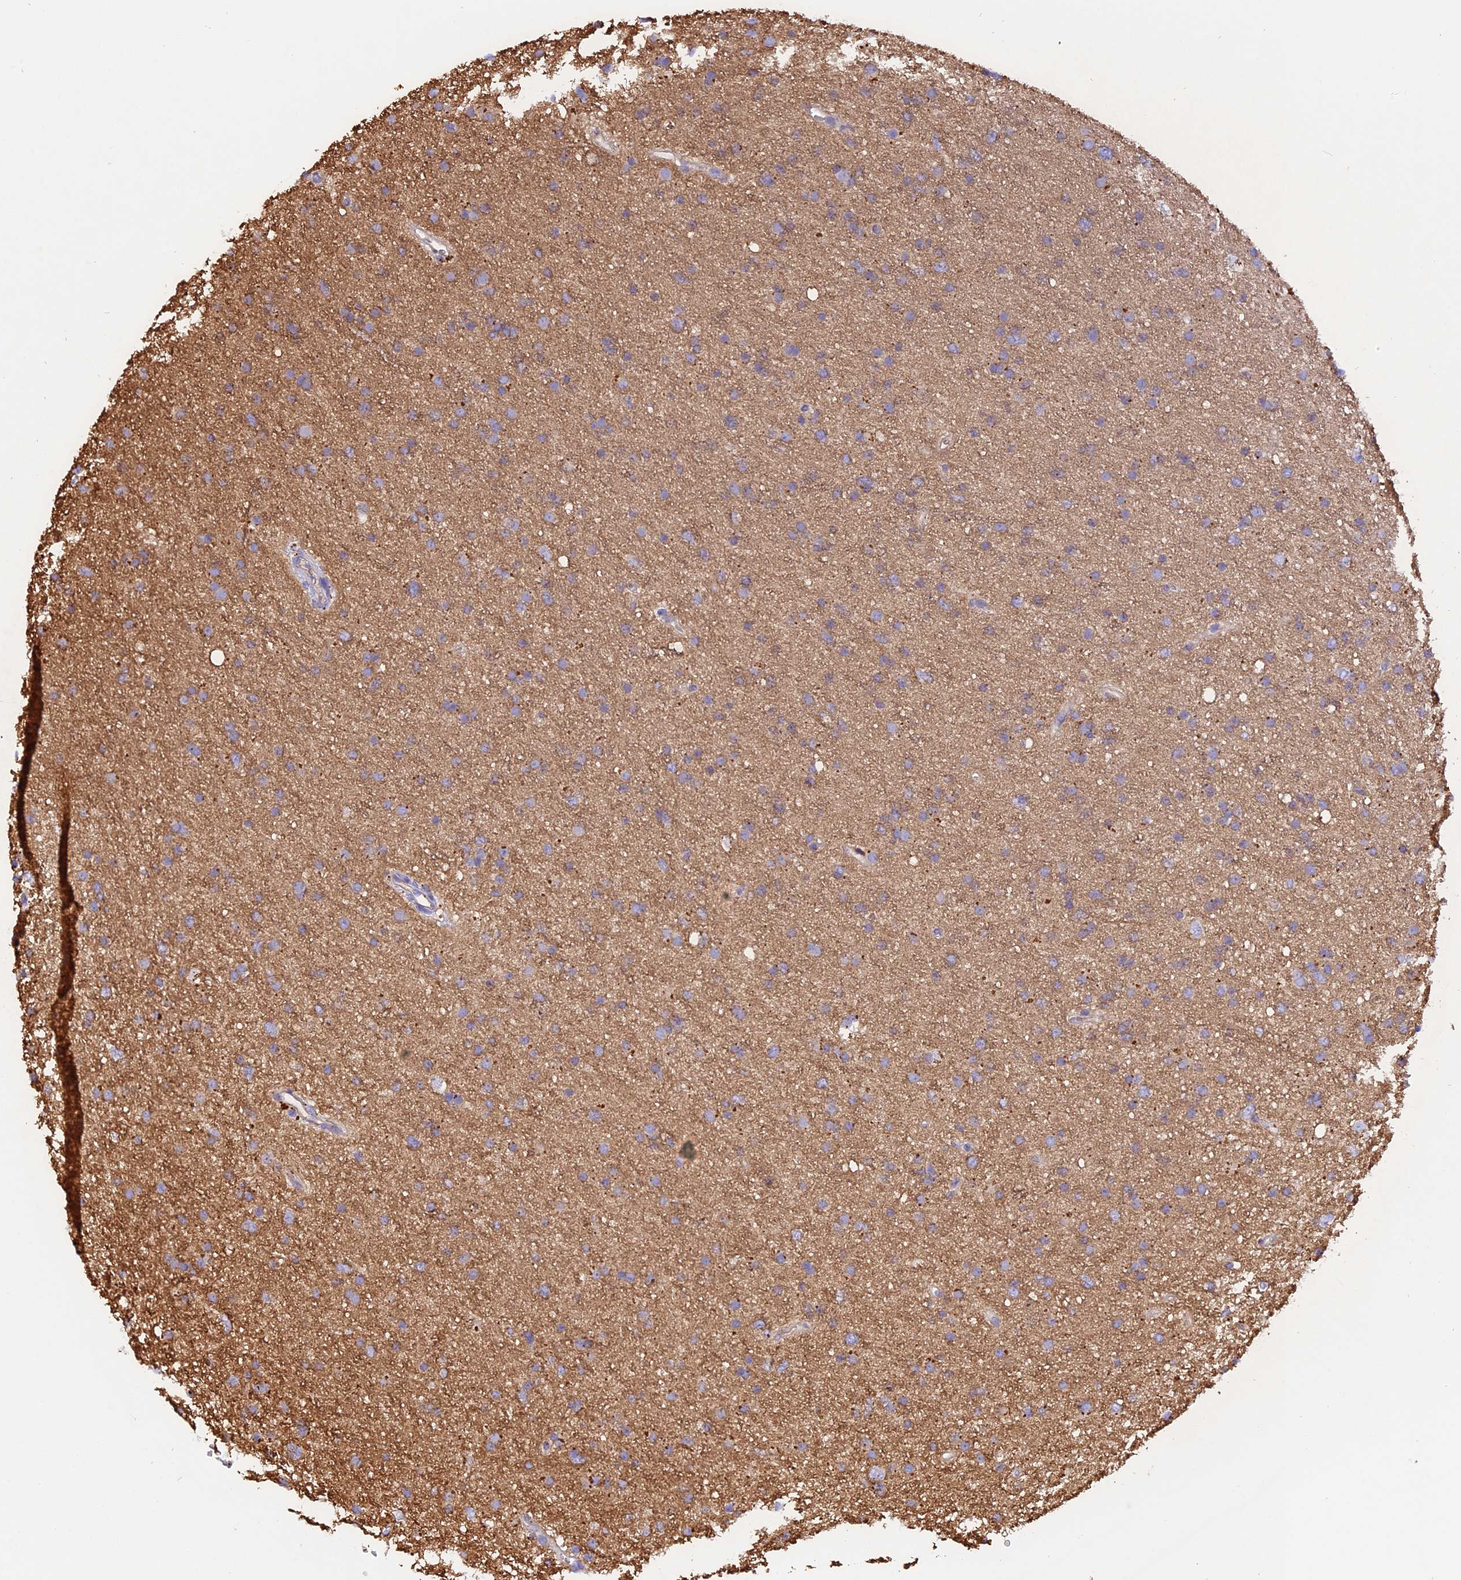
{"staining": {"intensity": "moderate", "quantity": ">75%", "location": "cytoplasmic/membranous"}, "tissue": "glioma", "cell_type": "Tumor cells", "image_type": "cancer", "snomed": [{"axis": "morphology", "description": "Glioma, malignant, Low grade"}, {"axis": "topography", "description": "Cerebral cortex"}], "caption": "Tumor cells demonstrate medium levels of moderate cytoplasmic/membranous positivity in approximately >75% of cells in human glioma.", "gene": "FAM193A", "patient": {"sex": "female", "age": 39}}